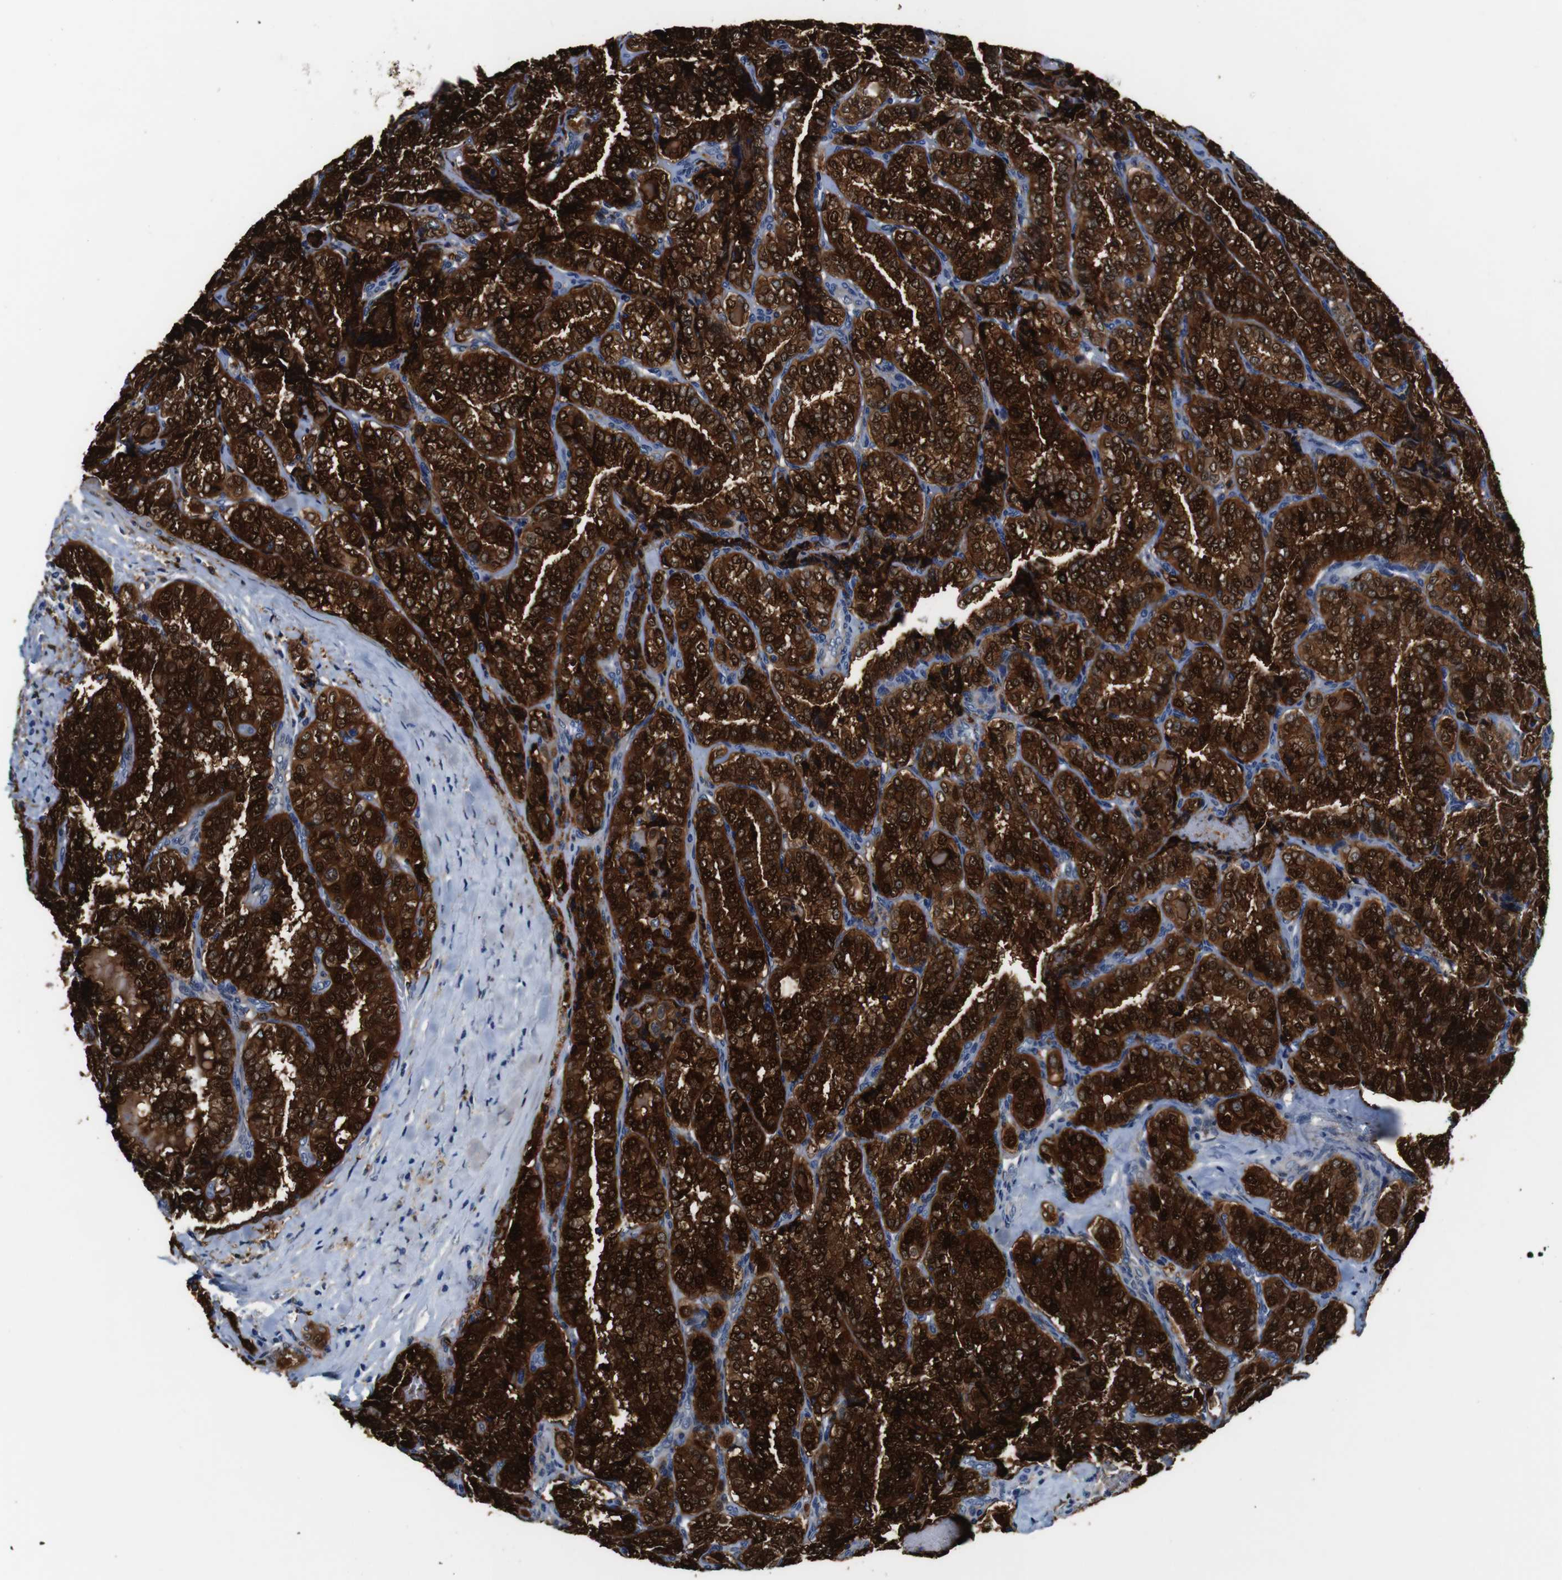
{"staining": {"intensity": "strong", "quantity": ">75%", "location": "cytoplasmic/membranous,nuclear"}, "tissue": "thyroid cancer", "cell_type": "Tumor cells", "image_type": "cancer", "snomed": [{"axis": "morphology", "description": "Normal tissue, NOS"}, {"axis": "morphology", "description": "Papillary adenocarcinoma, NOS"}, {"axis": "topography", "description": "Thyroid gland"}], "caption": "High-power microscopy captured an IHC image of thyroid cancer, revealing strong cytoplasmic/membranous and nuclear staining in about >75% of tumor cells.", "gene": "ANXA1", "patient": {"sex": "female", "age": 30}}